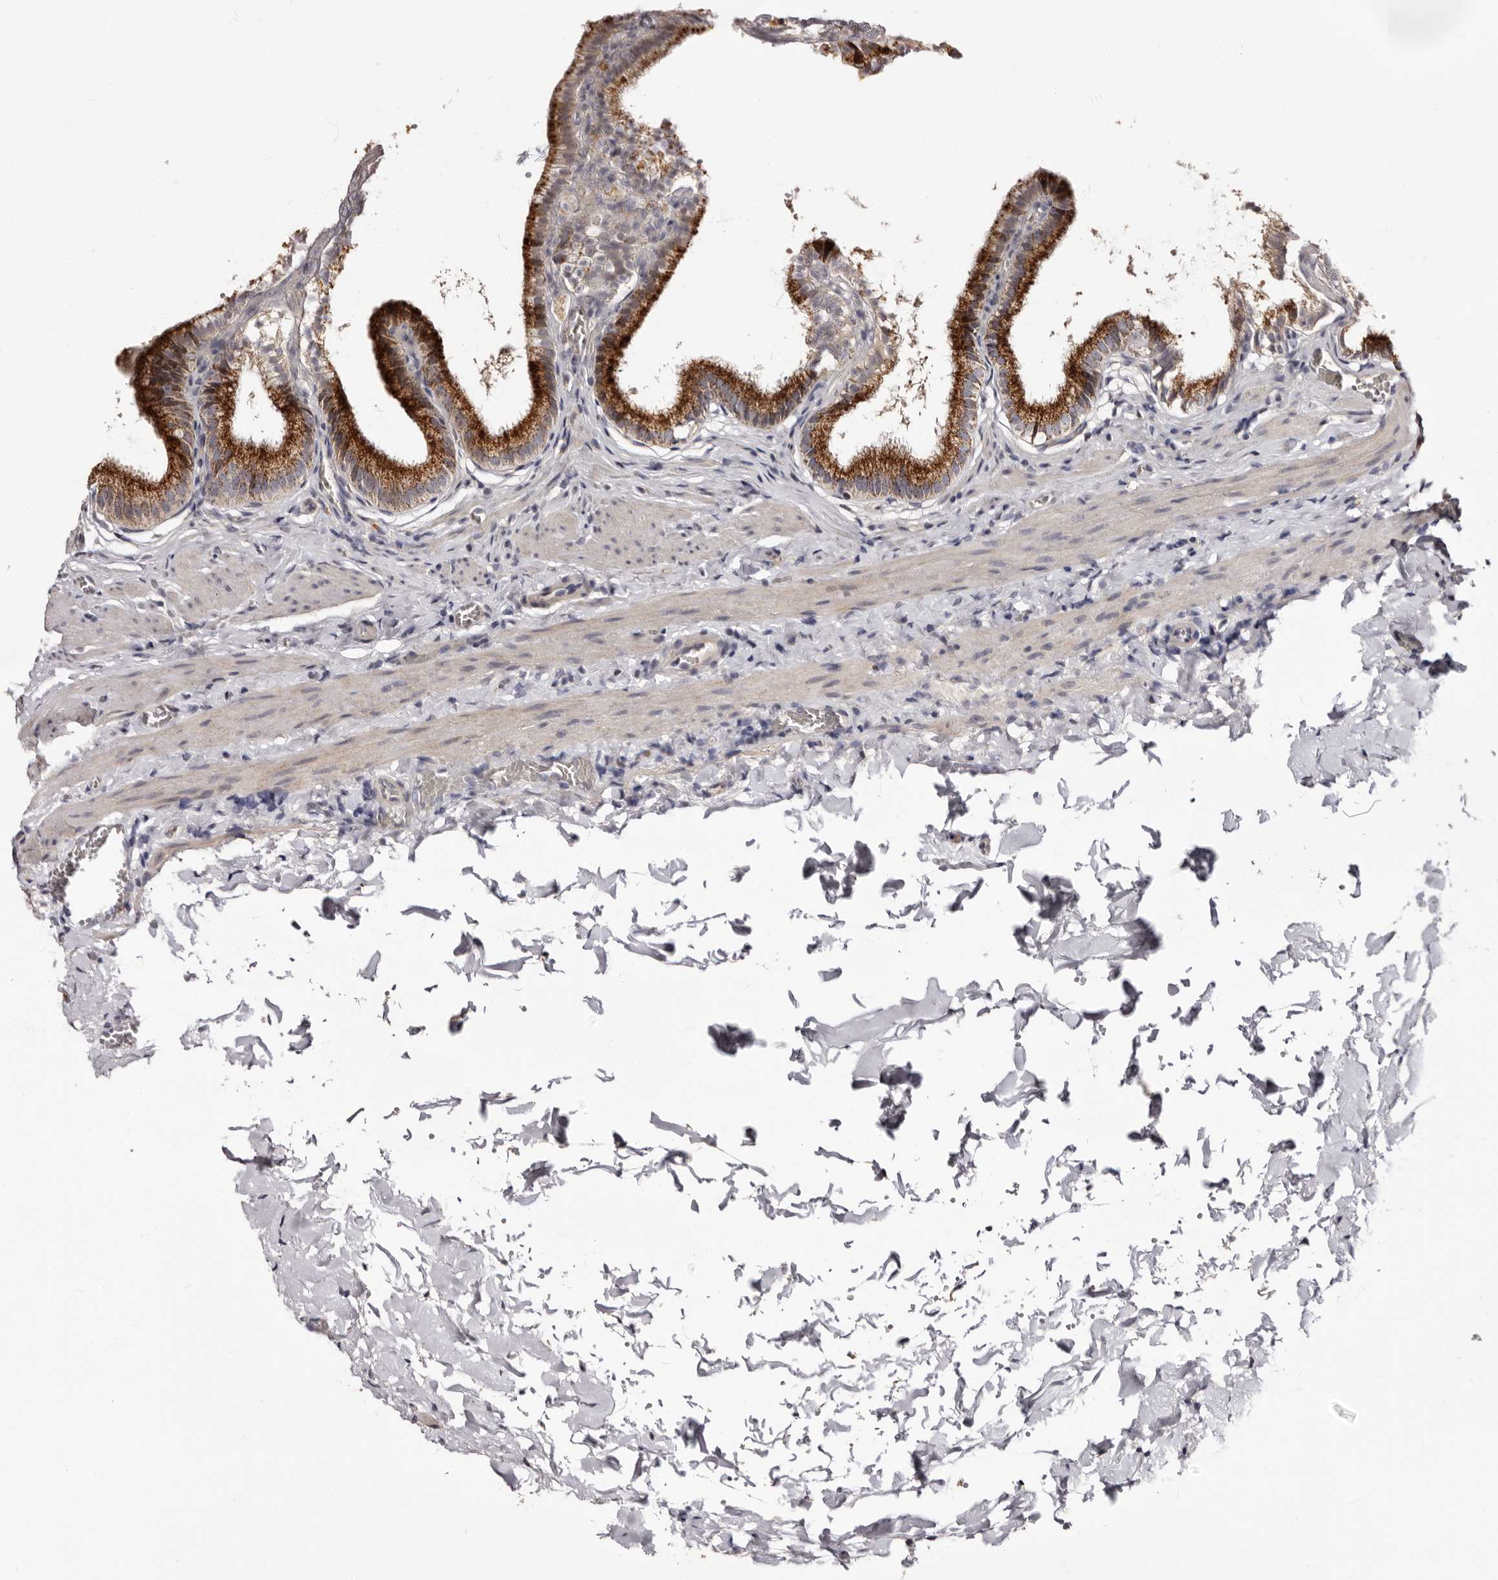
{"staining": {"intensity": "strong", "quantity": ">75%", "location": "cytoplasmic/membranous"}, "tissue": "gallbladder", "cell_type": "Glandular cells", "image_type": "normal", "snomed": [{"axis": "morphology", "description": "Normal tissue, NOS"}, {"axis": "topography", "description": "Gallbladder"}], "caption": "High-magnification brightfield microscopy of benign gallbladder stained with DAB (3,3'-diaminobenzidine) (brown) and counterstained with hematoxylin (blue). glandular cells exhibit strong cytoplasmic/membranous staining is present in approximately>75% of cells.", "gene": "PTAFR", "patient": {"sex": "male", "age": 38}}